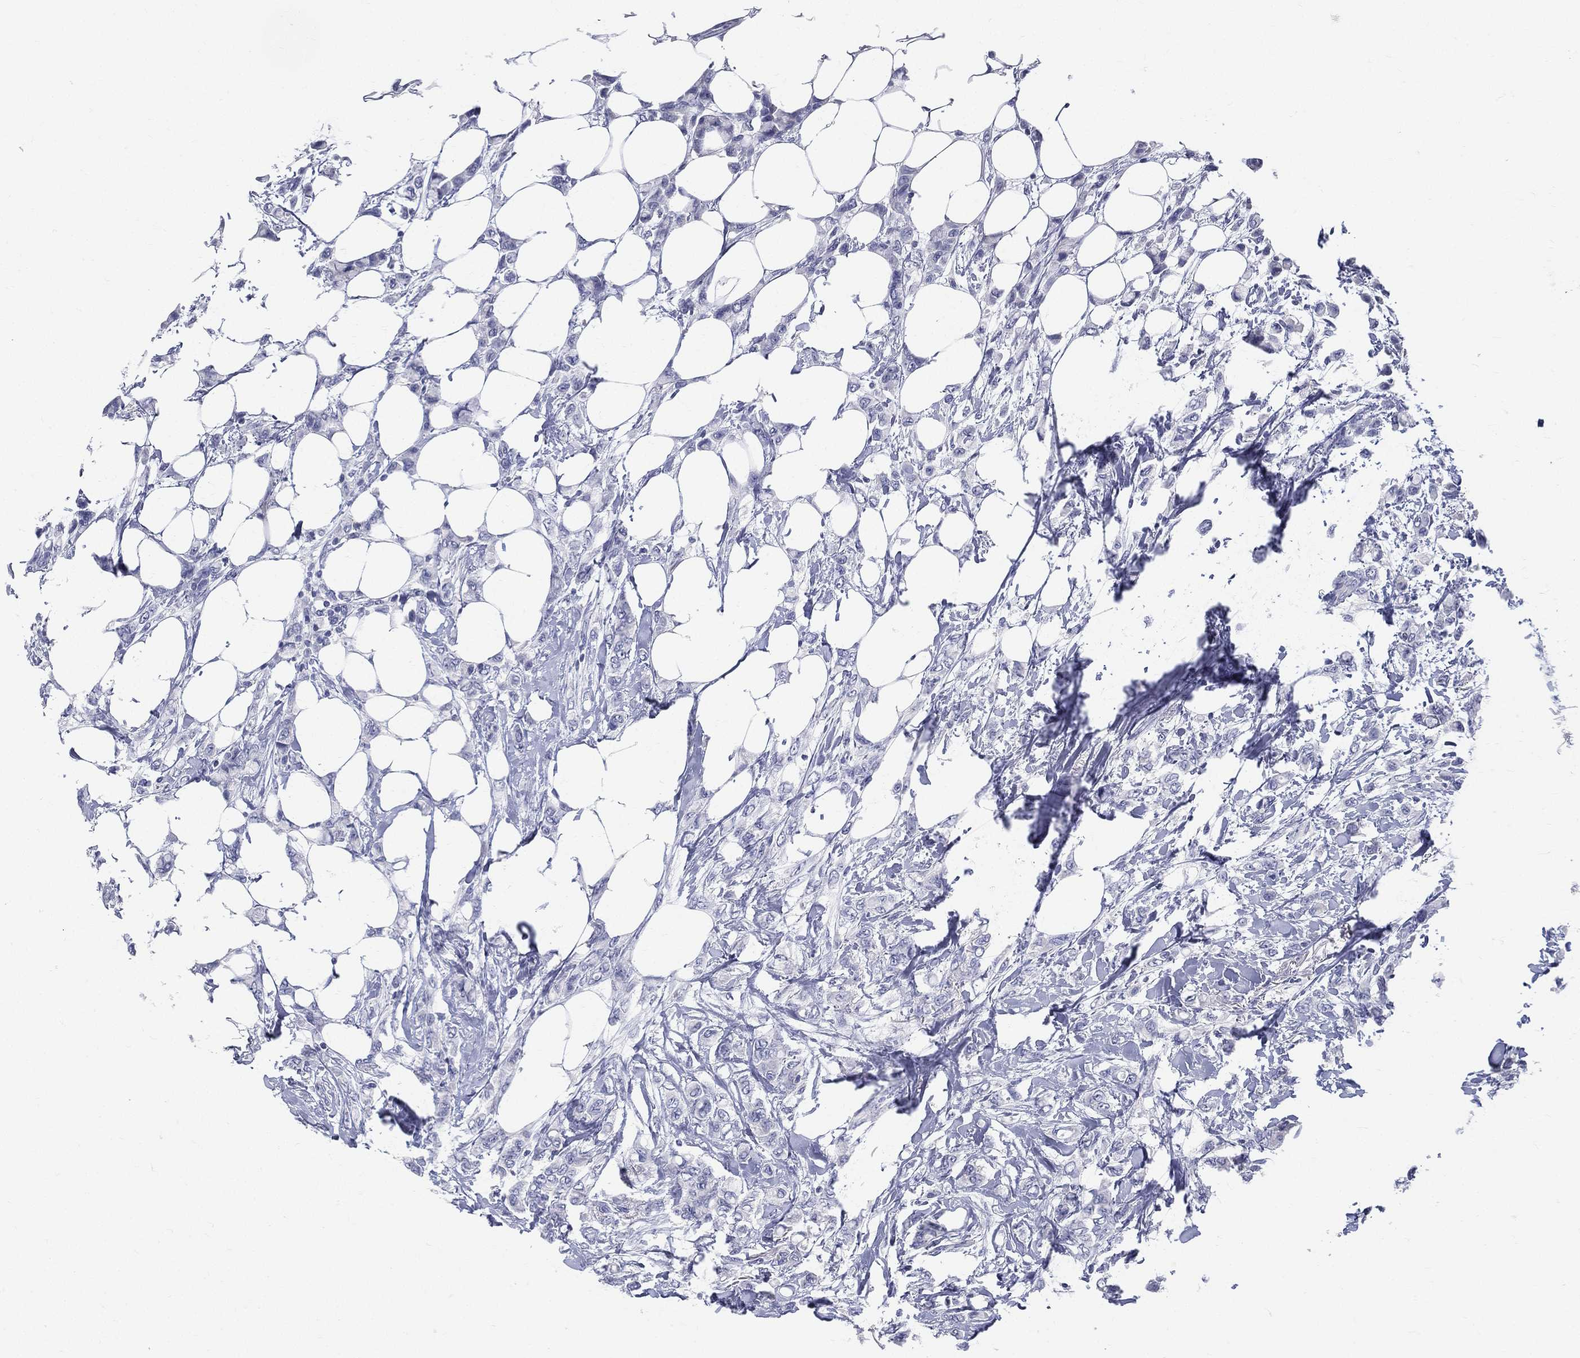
{"staining": {"intensity": "negative", "quantity": "none", "location": "none"}, "tissue": "breast cancer", "cell_type": "Tumor cells", "image_type": "cancer", "snomed": [{"axis": "morphology", "description": "Lobular carcinoma"}, {"axis": "topography", "description": "Breast"}], "caption": "A micrograph of human breast cancer is negative for staining in tumor cells. (DAB immunohistochemistry, high magnification).", "gene": "ETNPPL", "patient": {"sex": "female", "age": 66}}